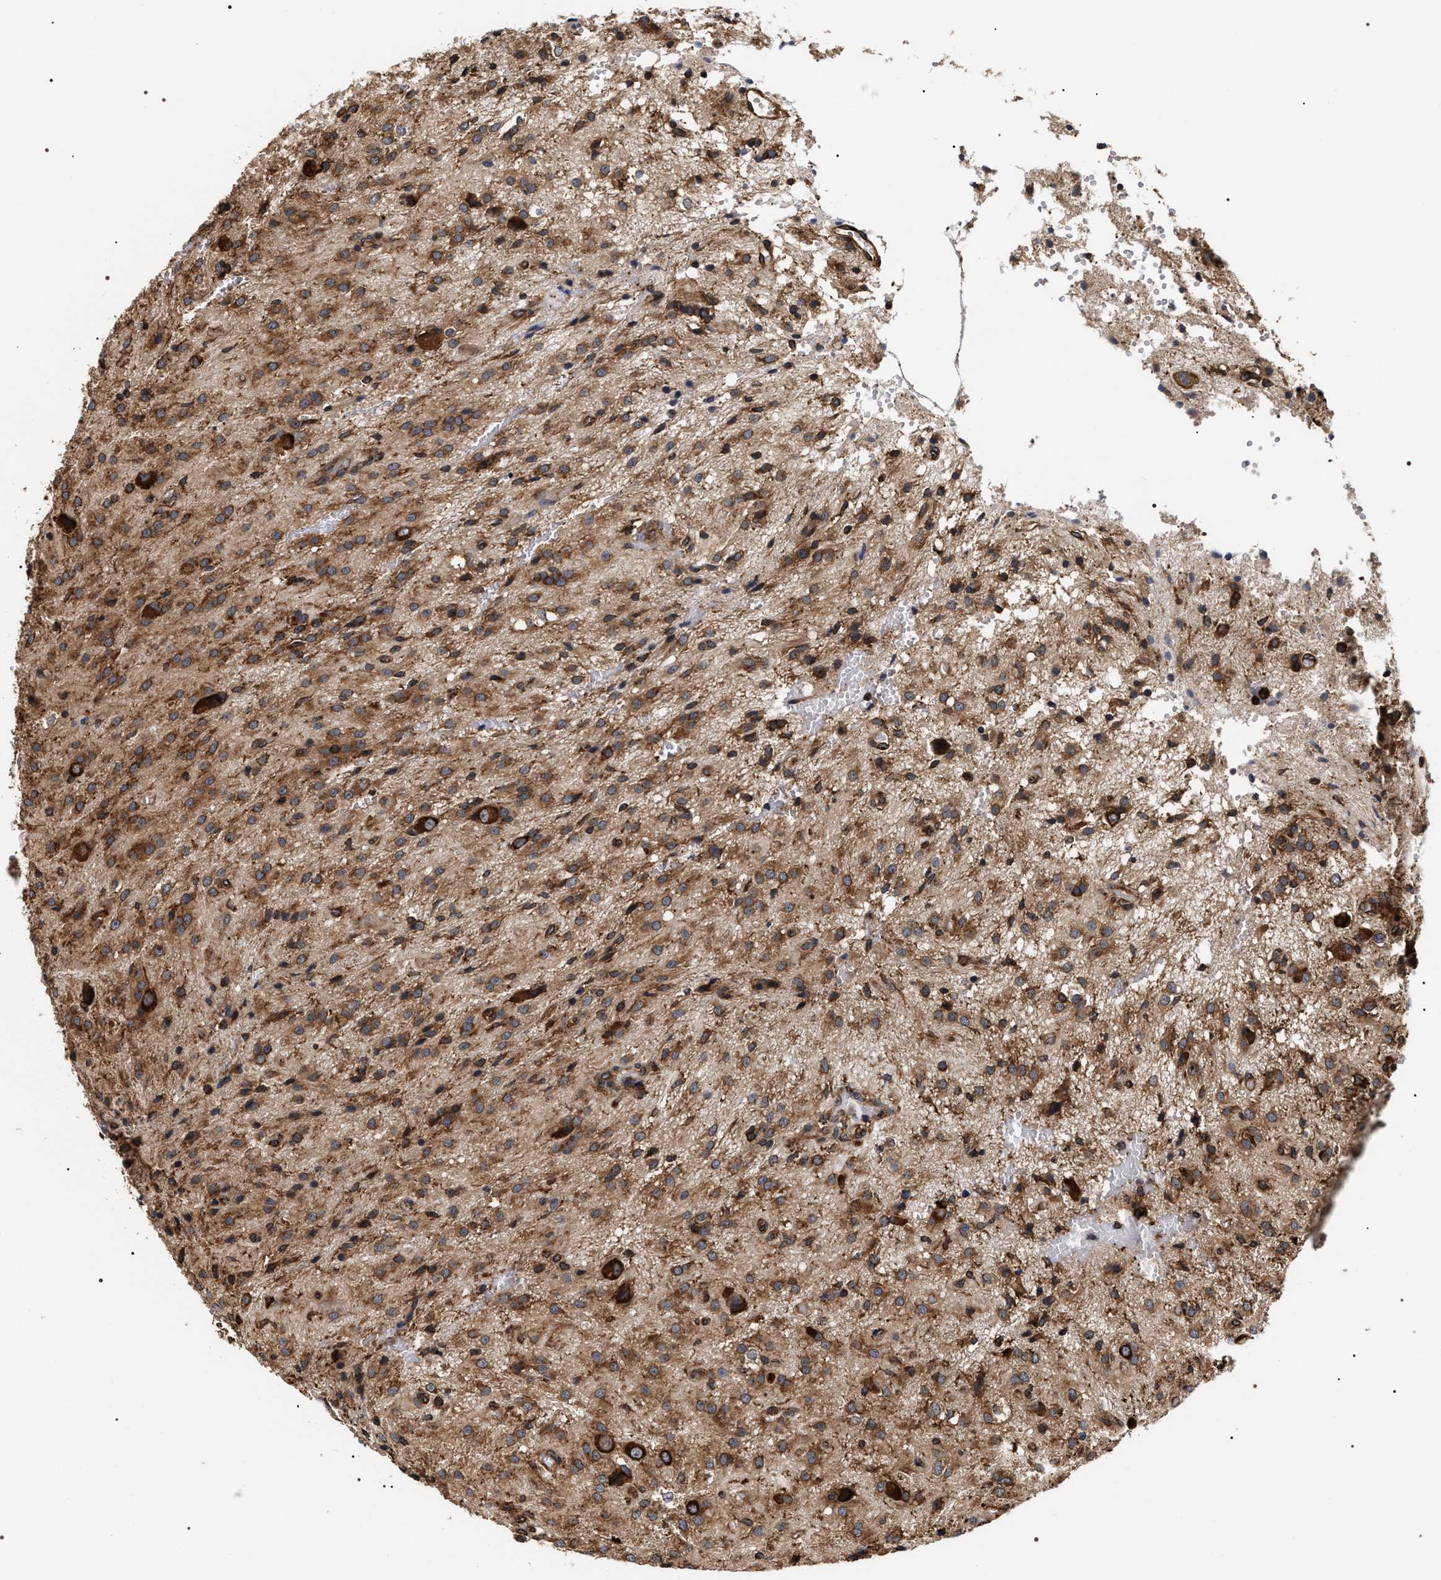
{"staining": {"intensity": "moderate", "quantity": ">75%", "location": "cytoplasmic/membranous"}, "tissue": "glioma", "cell_type": "Tumor cells", "image_type": "cancer", "snomed": [{"axis": "morphology", "description": "Glioma, malignant, High grade"}, {"axis": "topography", "description": "Brain"}], "caption": "Moderate cytoplasmic/membranous protein expression is appreciated in approximately >75% of tumor cells in malignant glioma (high-grade). The staining was performed using DAB, with brown indicating positive protein expression. Nuclei are stained blue with hematoxylin.", "gene": "SERBP1", "patient": {"sex": "female", "age": 59}}